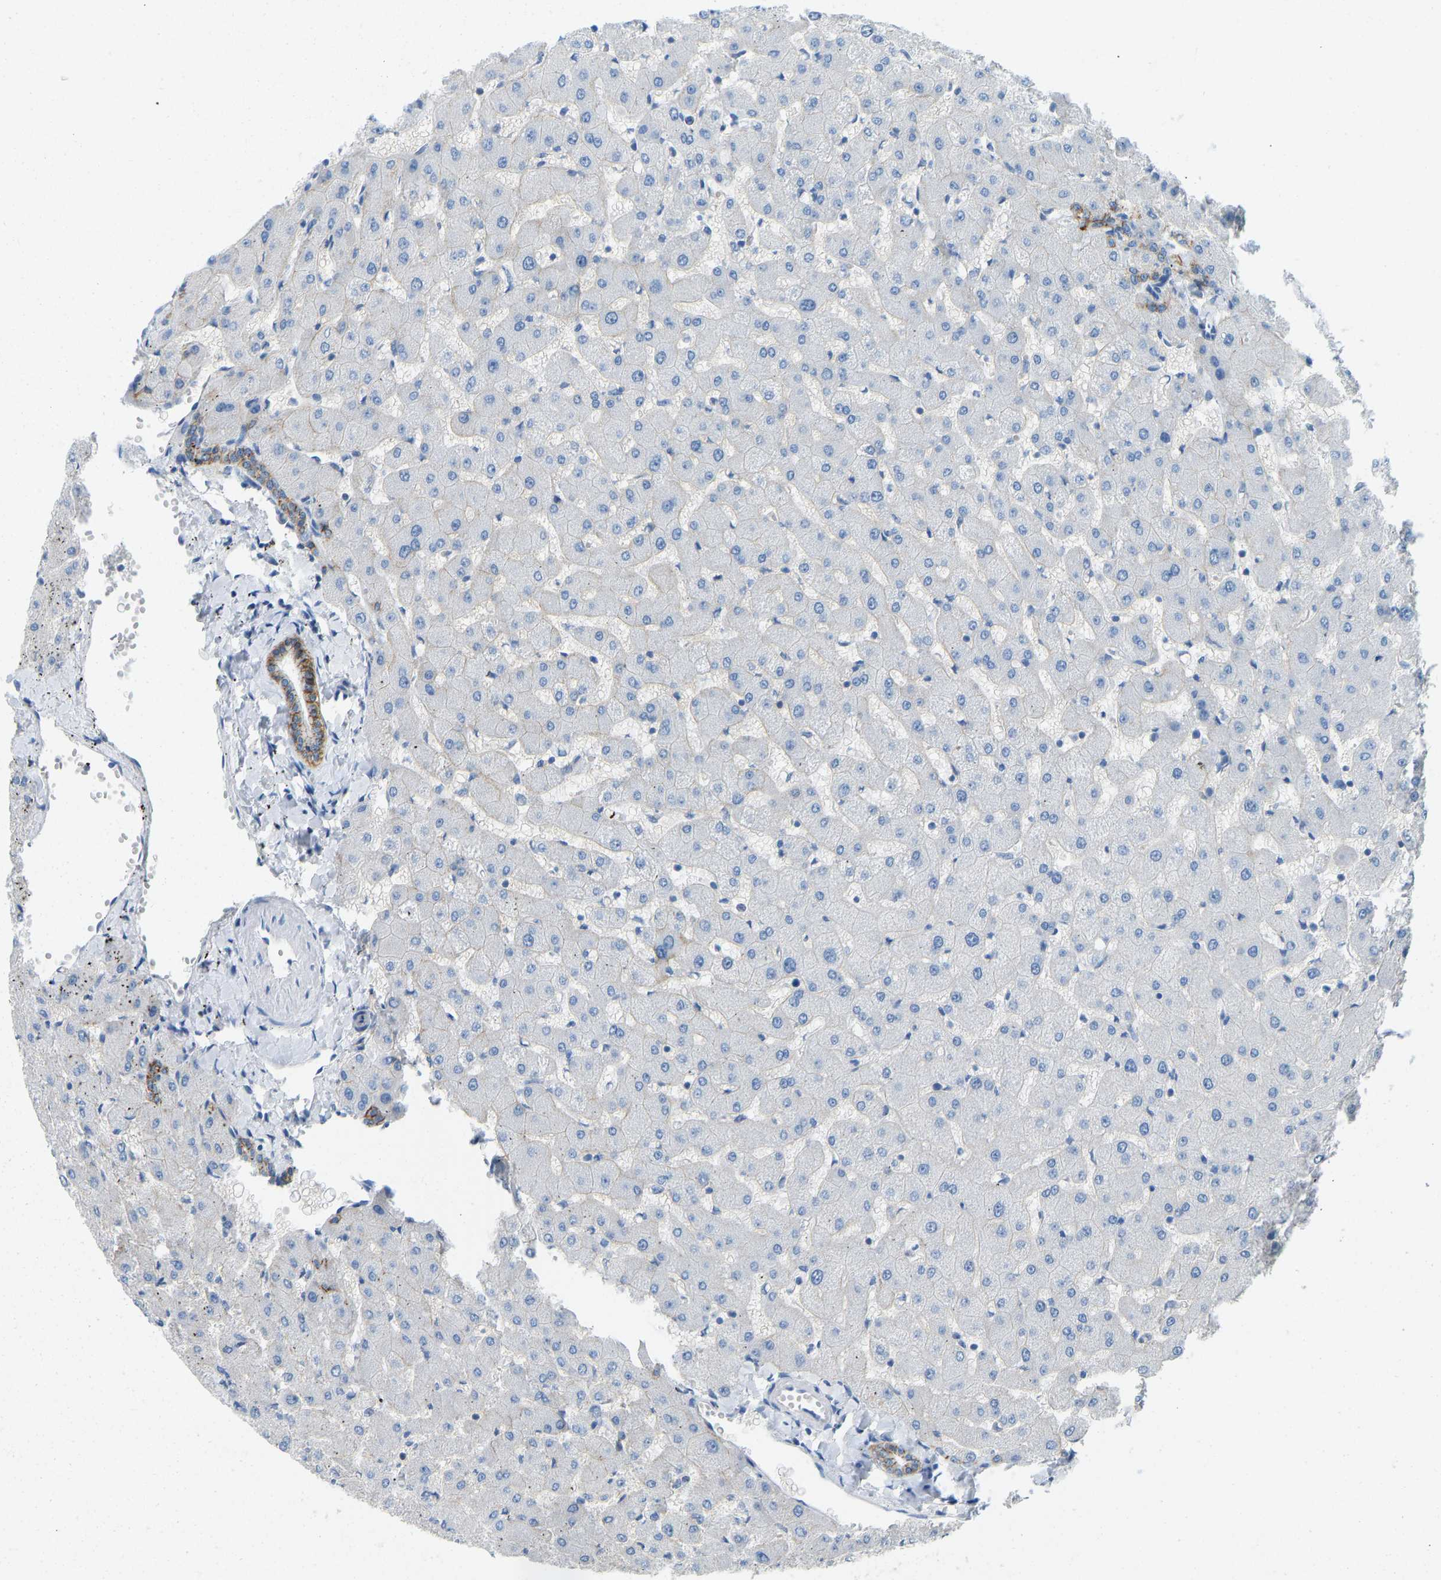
{"staining": {"intensity": "moderate", "quantity": ">75%", "location": "cytoplasmic/membranous"}, "tissue": "liver", "cell_type": "Cholangiocytes", "image_type": "normal", "snomed": [{"axis": "morphology", "description": "Normal tissue, NOS"}, {"axis": "topography", "description": "Liver"}], "caption": "Liver stained with immunohistochemistry (IHC) exhibits moderate cytoplasmic/membranous staining in about >75% of cholangiocytes. (DAB (3,3'-diaminobenzidine) = brown stain, brightfield microscopy at high magnification).", "gene": "ATP1A1", "patient": {"sex": "female", "age": 63}}